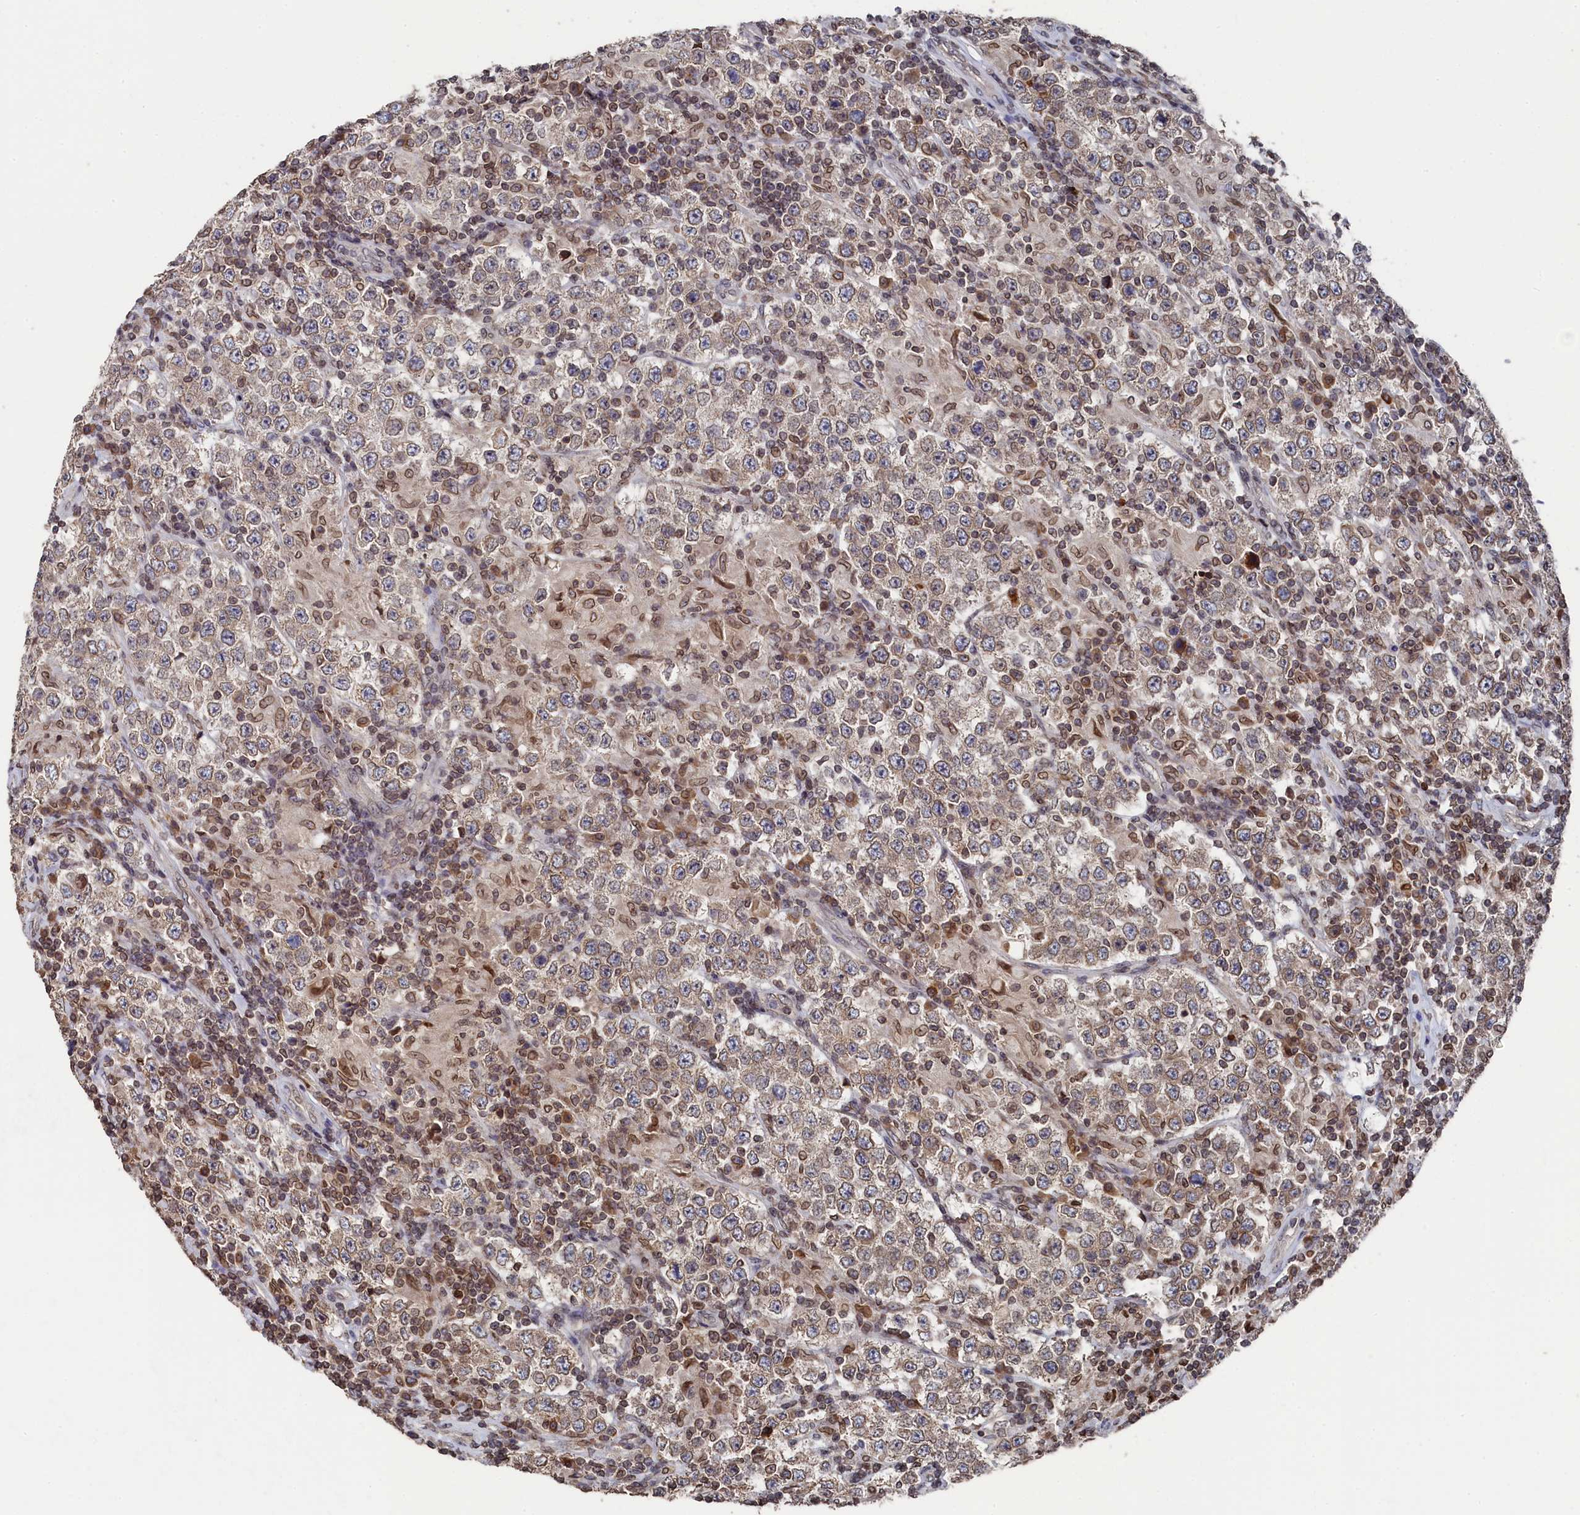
{"staining": {"intensity": "weak", "quantity": ">75%", "location": "cytoplasmic/membranous,nuclear"}, "tissue": "testis cancer", "cell_type": "Tumor cells", "image_type": "cancer", "snomed": [{"axis": "morphology", "description": "Normal tissue, NOS"}, {"axis": "morphology", "description": "Urothelial carcinoma, High grade"}, {"axis": "morphology", "description": "Seminoma, NOS"}, {"axis": "morphology", "description": "Carcinoma, Embryonal, NOS"}, {"axis": "topography", "description": "Urinary bladder"}, {"axis": "topography", "description": "Testis"}], "caption": "DAB (3,3'-diaminobenzidine) immunohistochemical staining of urothelial carcinoma (high-grade) (testis) demonstrates weak cytoplasmic/membranous and nuclear protein expression in about >75% of tumor cells.", "gene": "ANKEF1", "patient": {"sex": "male", "age": 41}}